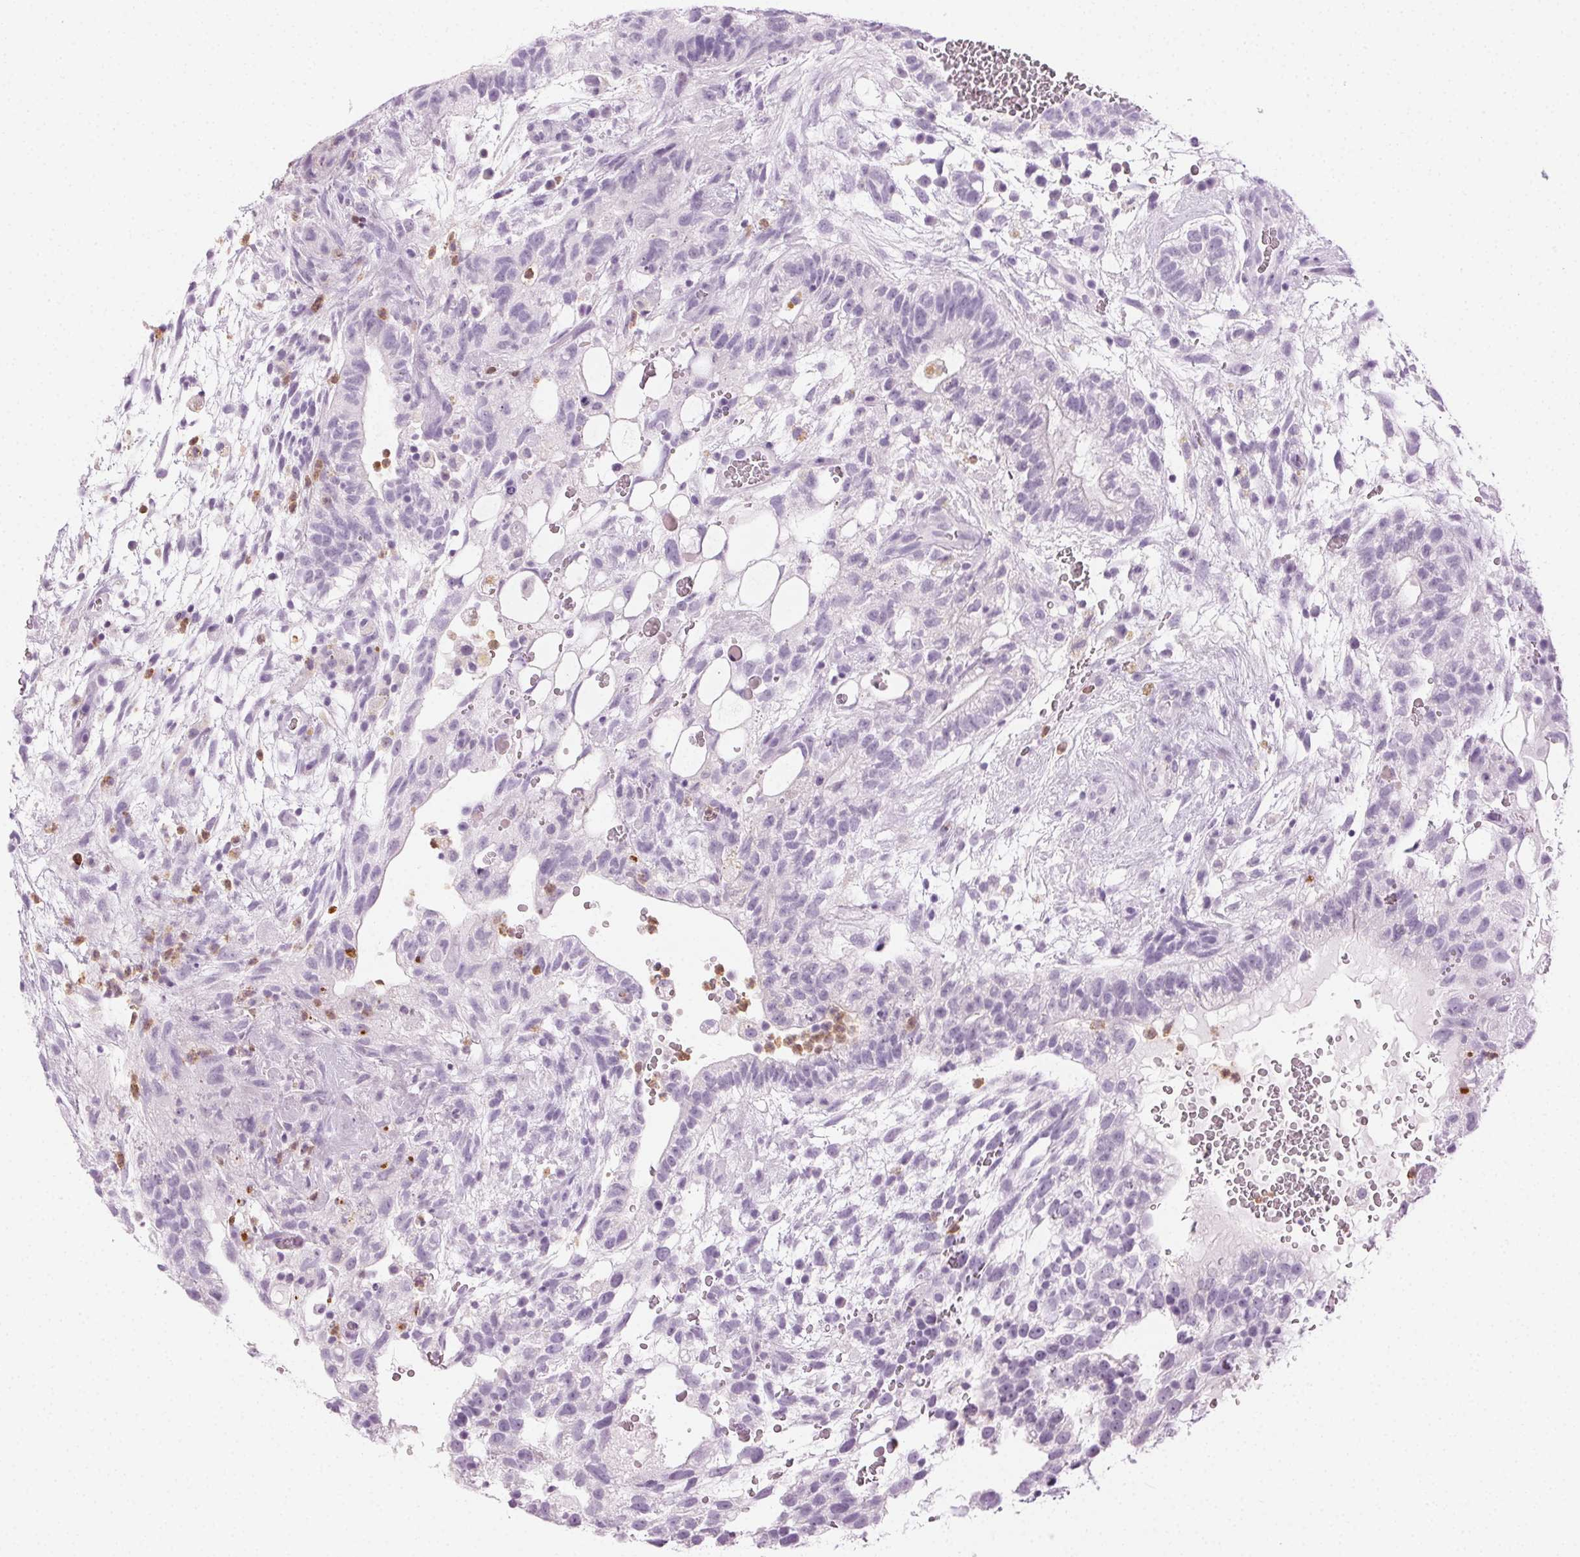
{"staining": {"intensity": "negative", "quantity": "none", "location": "none"}, "tissue": "testis cancer", "cell_type": "Tumor cells", "image_type": "cancer", "snomed": [{"axis": "morphology", "description": "Normal tissue, NOS"}, {"axis": "morphology", "description": "Carcinoma, Embryonal, NOS"}, {"axis": "topography", "description": "Testis"}], "caption": "Testis cancer was stained to show a protein in brown. There is no significant staining in tumor cells. (Stains: DAB immunohistochemistry (IHC) with hematoxylin counter stain, Microscopy: brightfield microscopy at high magnification).", "gene": "MPO", "patient": {"sex": "male", "age": 32}}